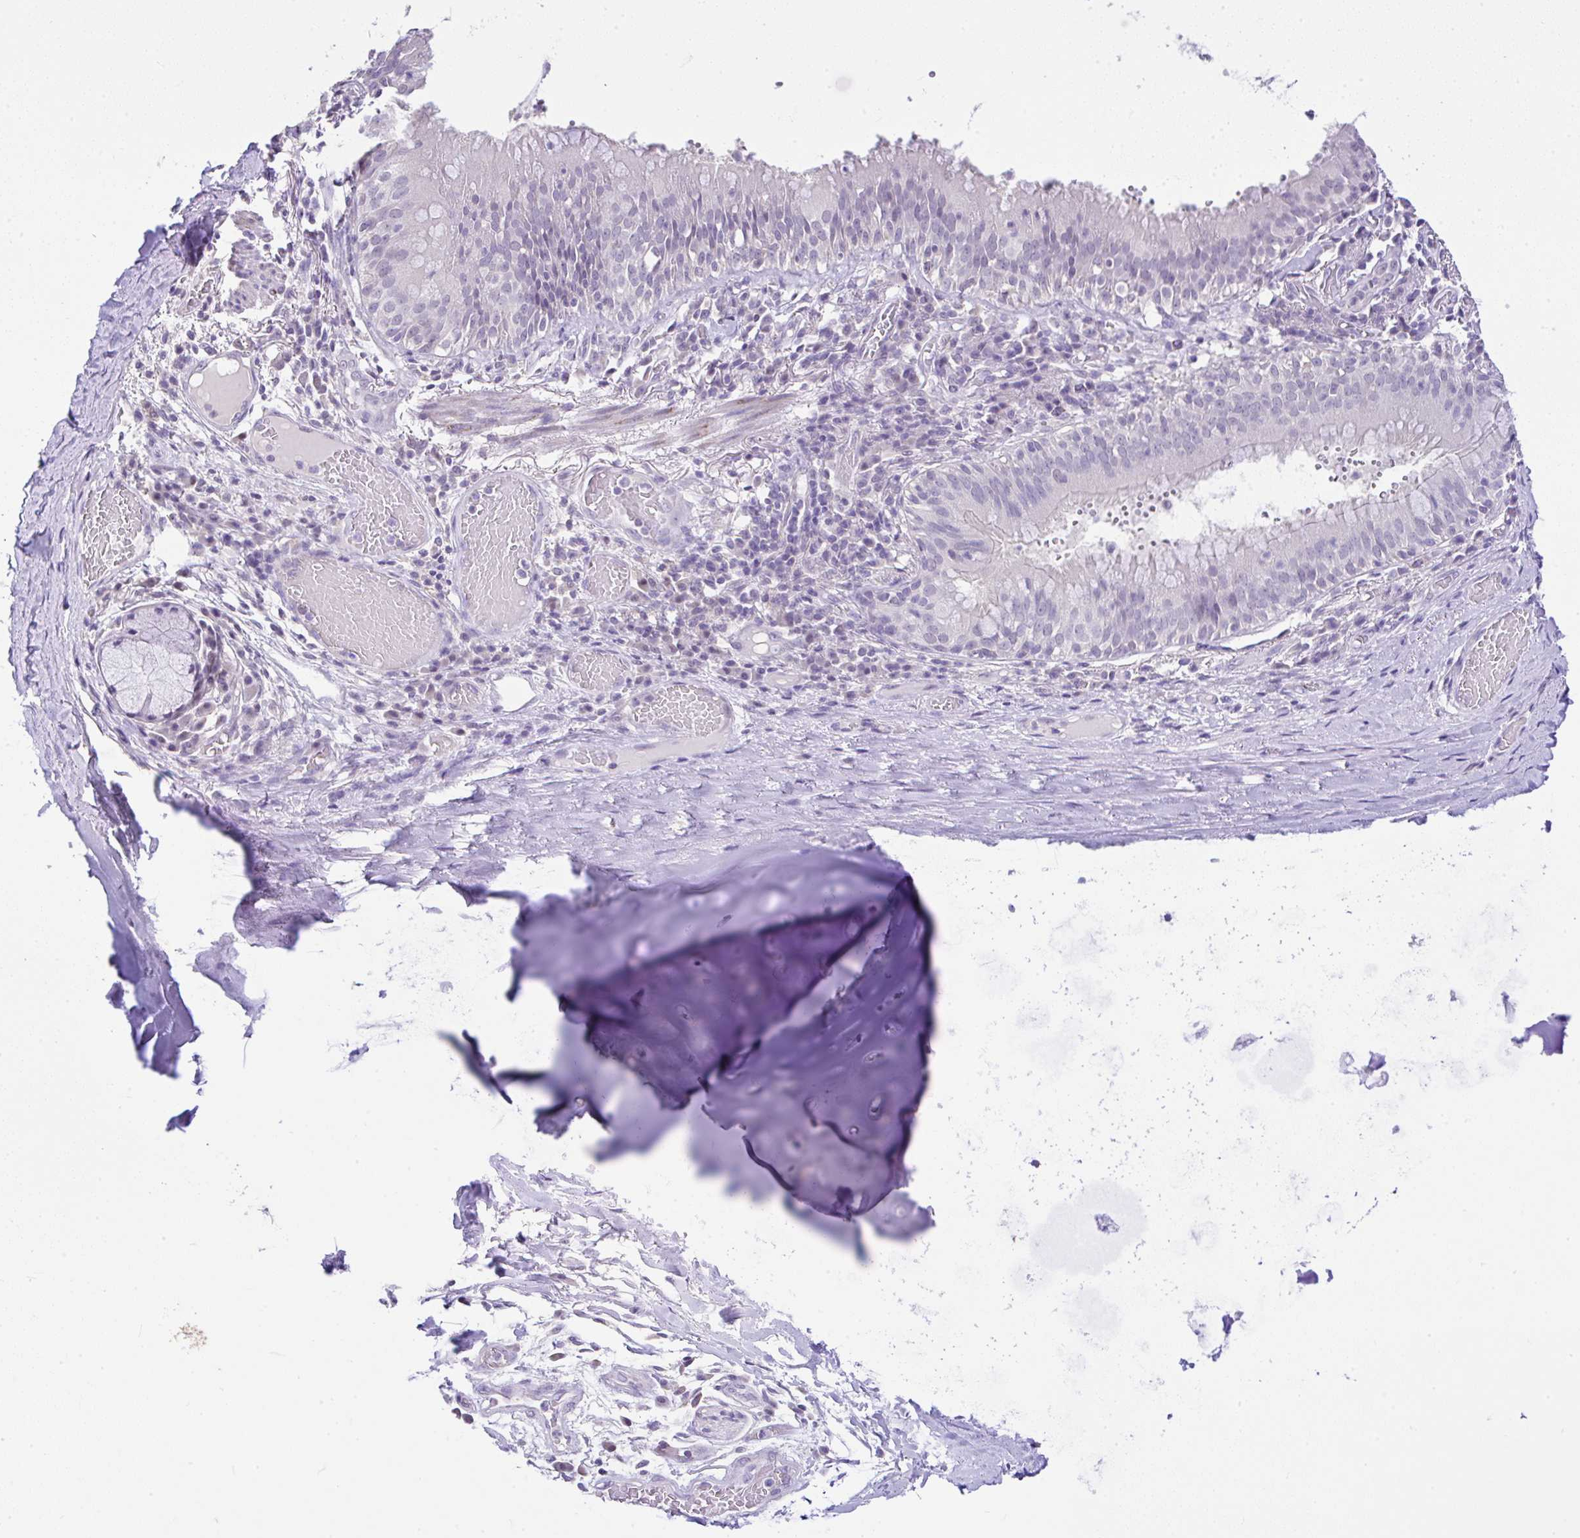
{"staining": {"intensity": "negative", "quantity": "none", "location": "none"}, "tissue": "adipose tissue", "cell_type": "Adipocytes", "image_type": "normal", "snomed": [{"axis": "morphology", "description": "Normal tissue, NOS"}, {"axis": "topography", "description": "Cartilage tissue"}, {"axis": "topography", "description": "Bronchus"}], "caption": "Micrograph shows no significant protein staining in adipocytes of unremarkable adipose tissue. (Brightfield microscopy of DAB IHC at high magnification).", "gene": "CTU1", "patient": {"sex": "male", "age": 56}}